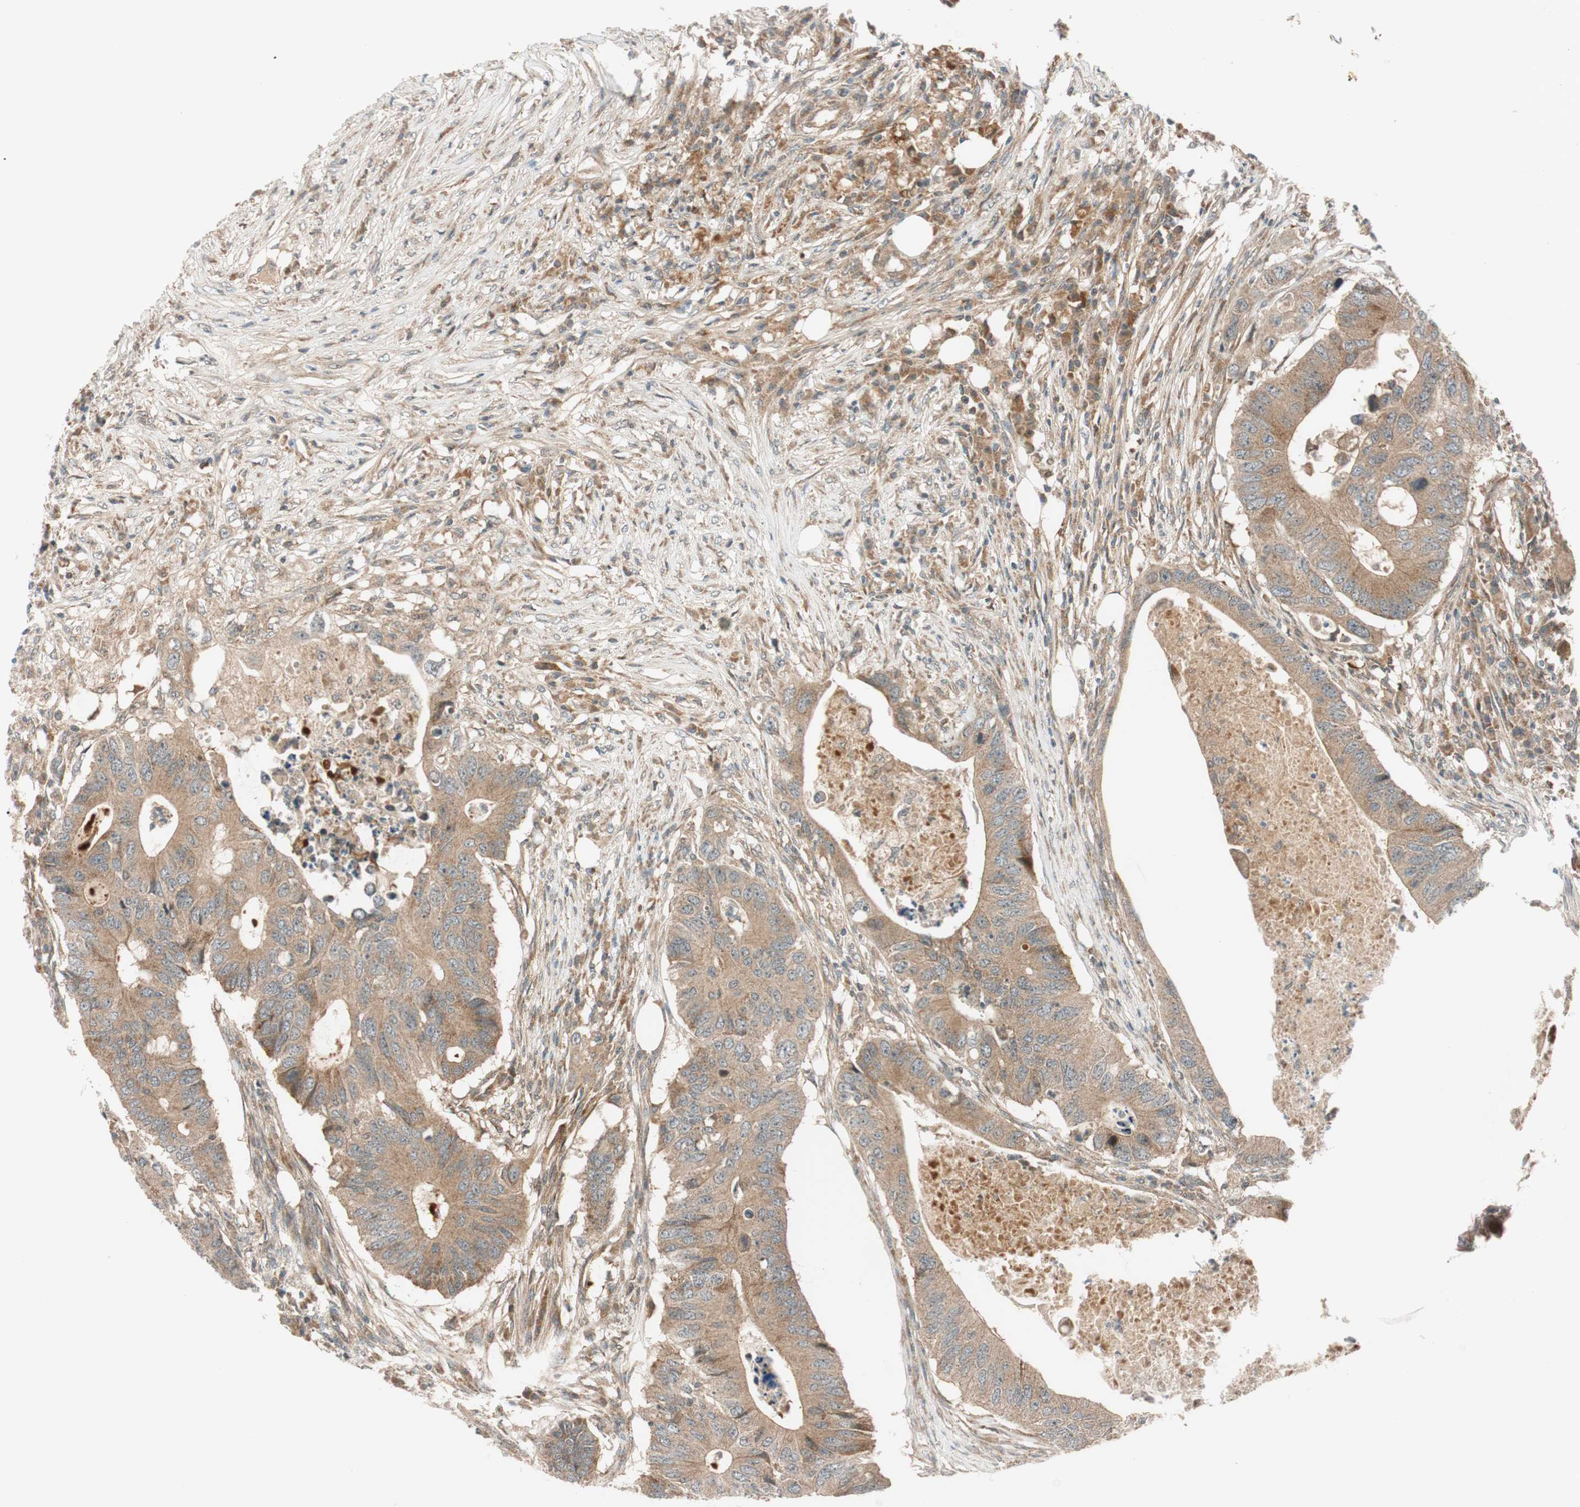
{"staining": {"intensity": "weak", "quantity": ">75%", "location": "cytoplasmic/membranous"}, "tissue": "colorectal cancer", "cell_type": "Tumor cells", "image_type": "cancer", "snomed": [{"axis": "morphology", "description": "Adenocarcinoma, NOS"}, {"axis": "topography", "description": "Colon"}], "caption": "Brown immunohistochemical staining in colorectal adenocarcinoma displays weak cytoplasmic/membranous positivity in approximately >75% of tumor cells. (Stains: DAB in brown, nuclei in blue, Microscopy: brightfield microscopy at high magnification).", "gene": "ABI1", "patient": {"sex": "male", "age": 71}}